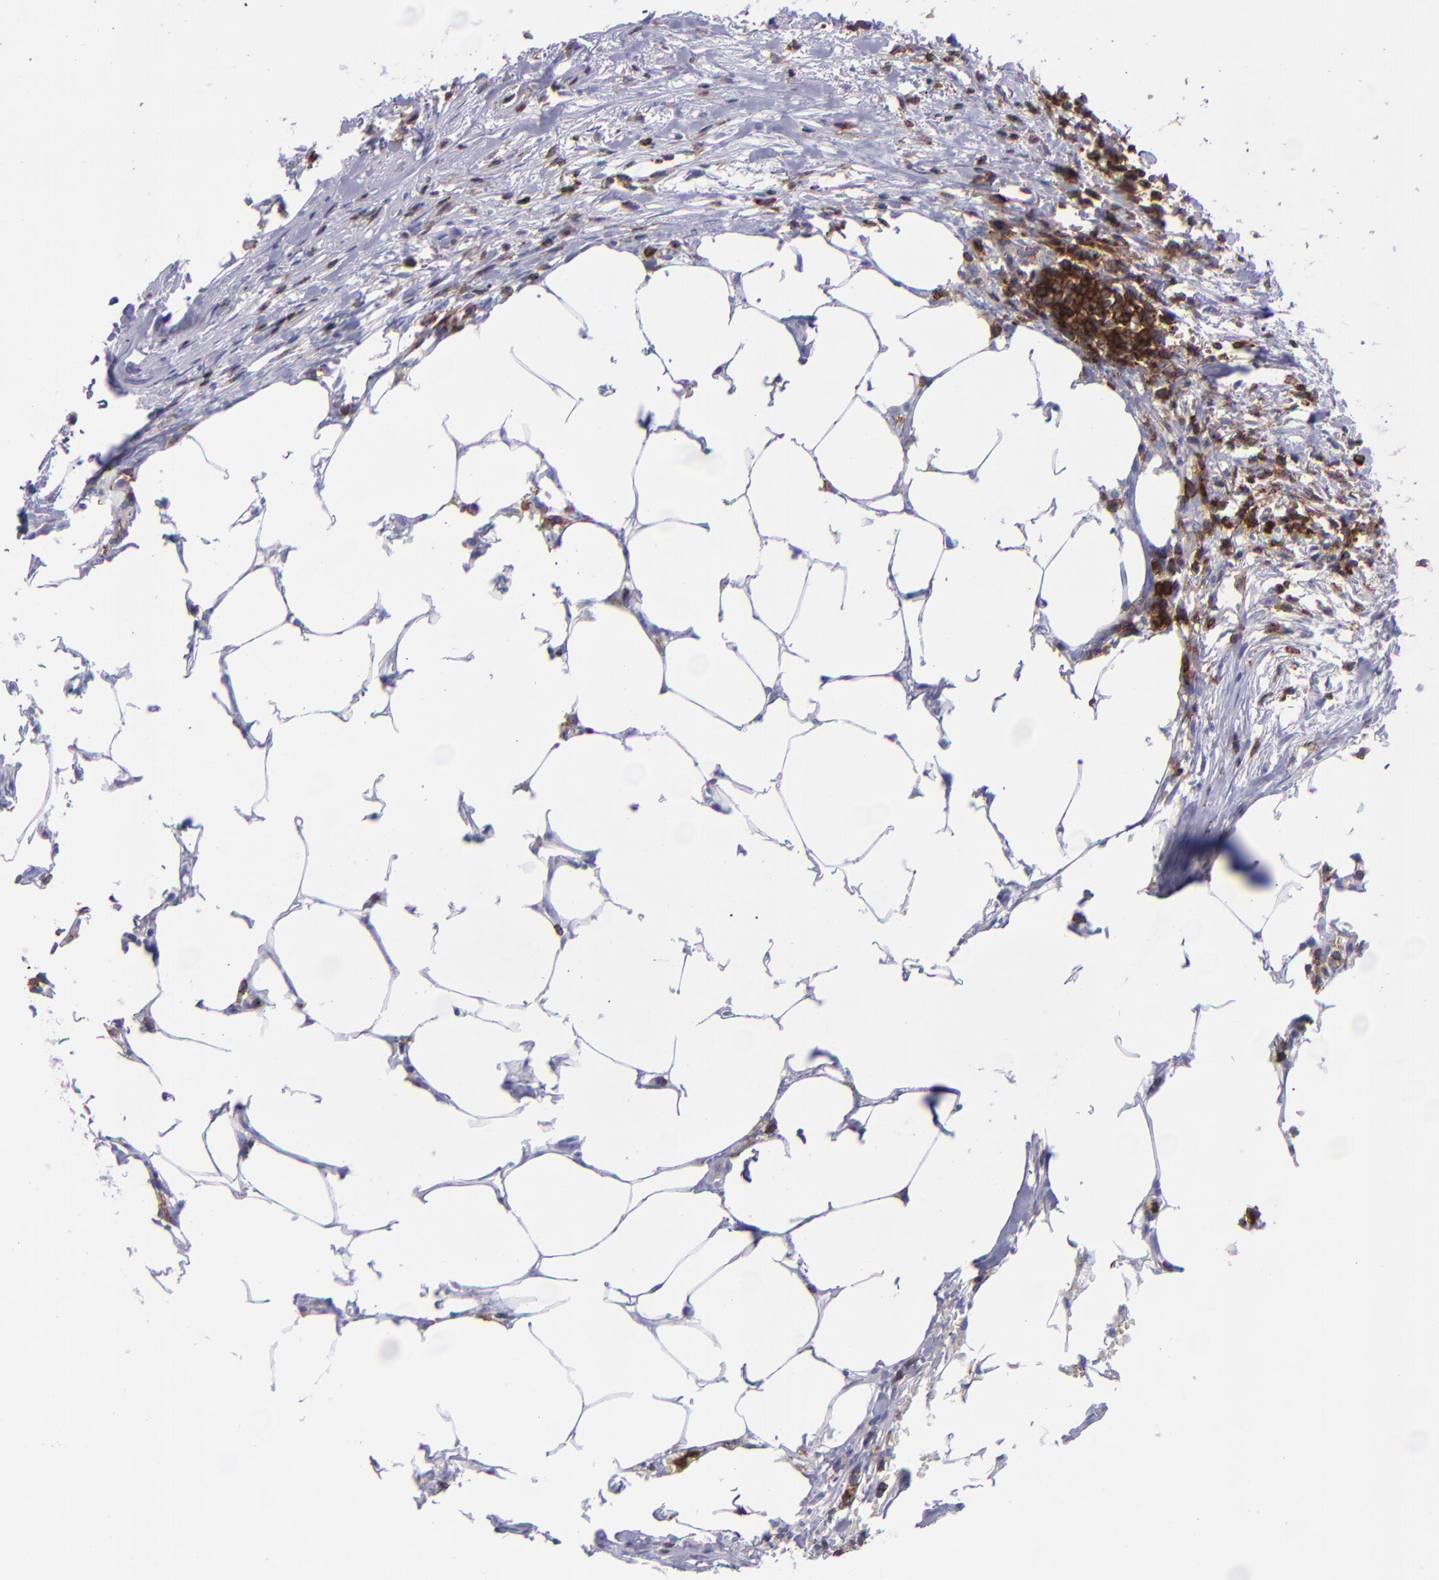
{"staining": {"intensity": "negative", "quantity": "none", "location": "none"}, "tissue": "colorectal cancer", "cell_type": "Tumor cells", "image_type": "cancer", "snomed": [{"axis": "morphology", "description": "Adenocarcinoma, NOS"}, {"axis": "topography", "description": "Colon"}], "caption": "Human colorectal cancer (adenocarcinoma) stained for a protein using IHC reveals no positivity in tumor cells.", "gene": "ICAM3", "patient": {"sex": "male", "age": 55}}